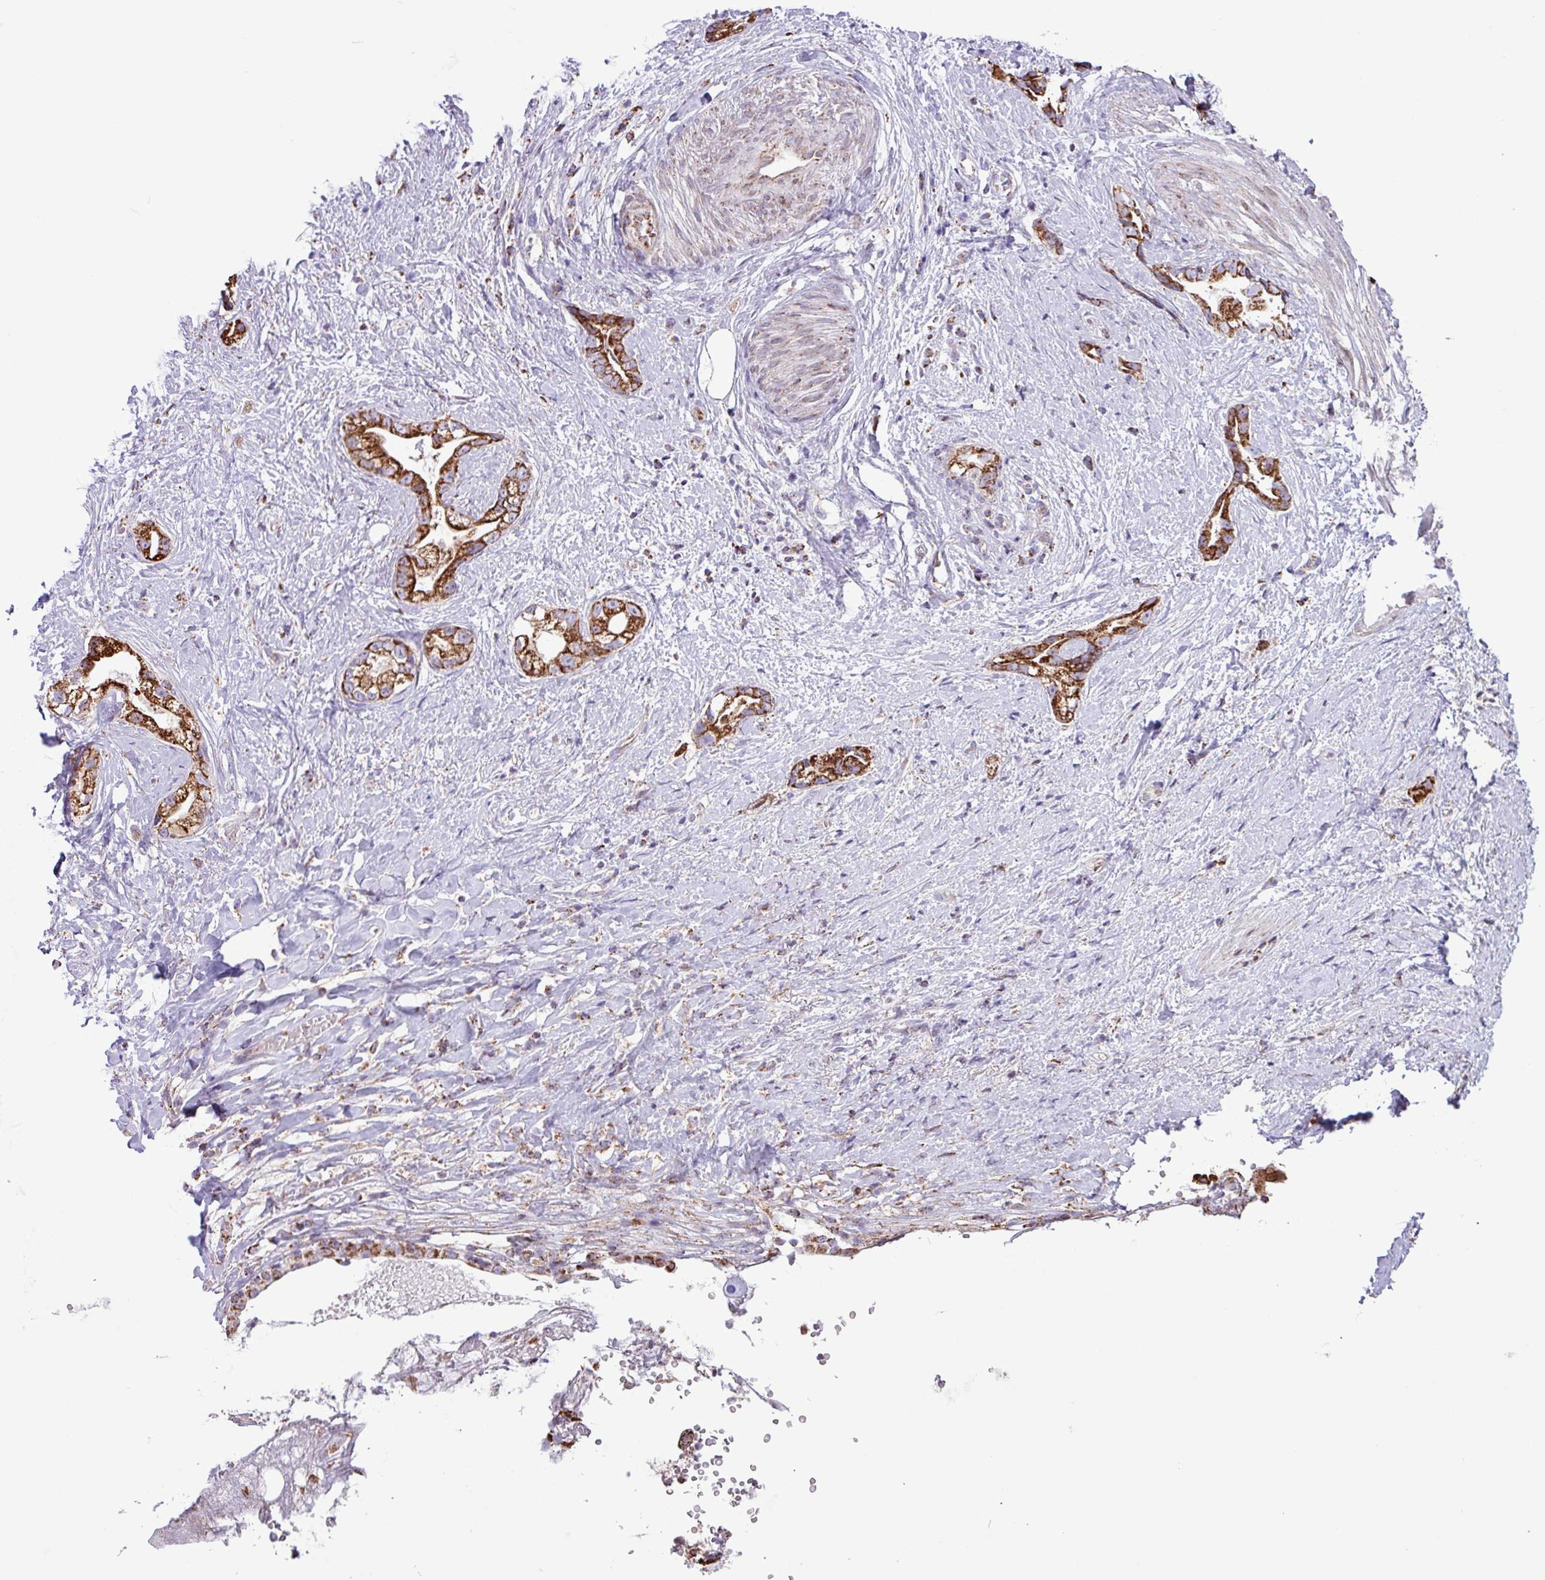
{"staining": {"intensity": "strong", "quantity": ">75%", "location": "cytoplasmic/membranous"}, "tissue": "stomach cancer", "cell_type": "Tumor cells", "image_type": "cancer", "snomed": [{"axis": "morphology", "description": "Adenocarcinoma, NOS"}, {"axis": "topography", "description": "Stomach"}], "caption": "Adenocarcinoma (stomach) stained with a protein marker demonstrates strong staining in tumor cells.", "gene": "RTL3", "patient": {"sex": "male", "age": 55}}